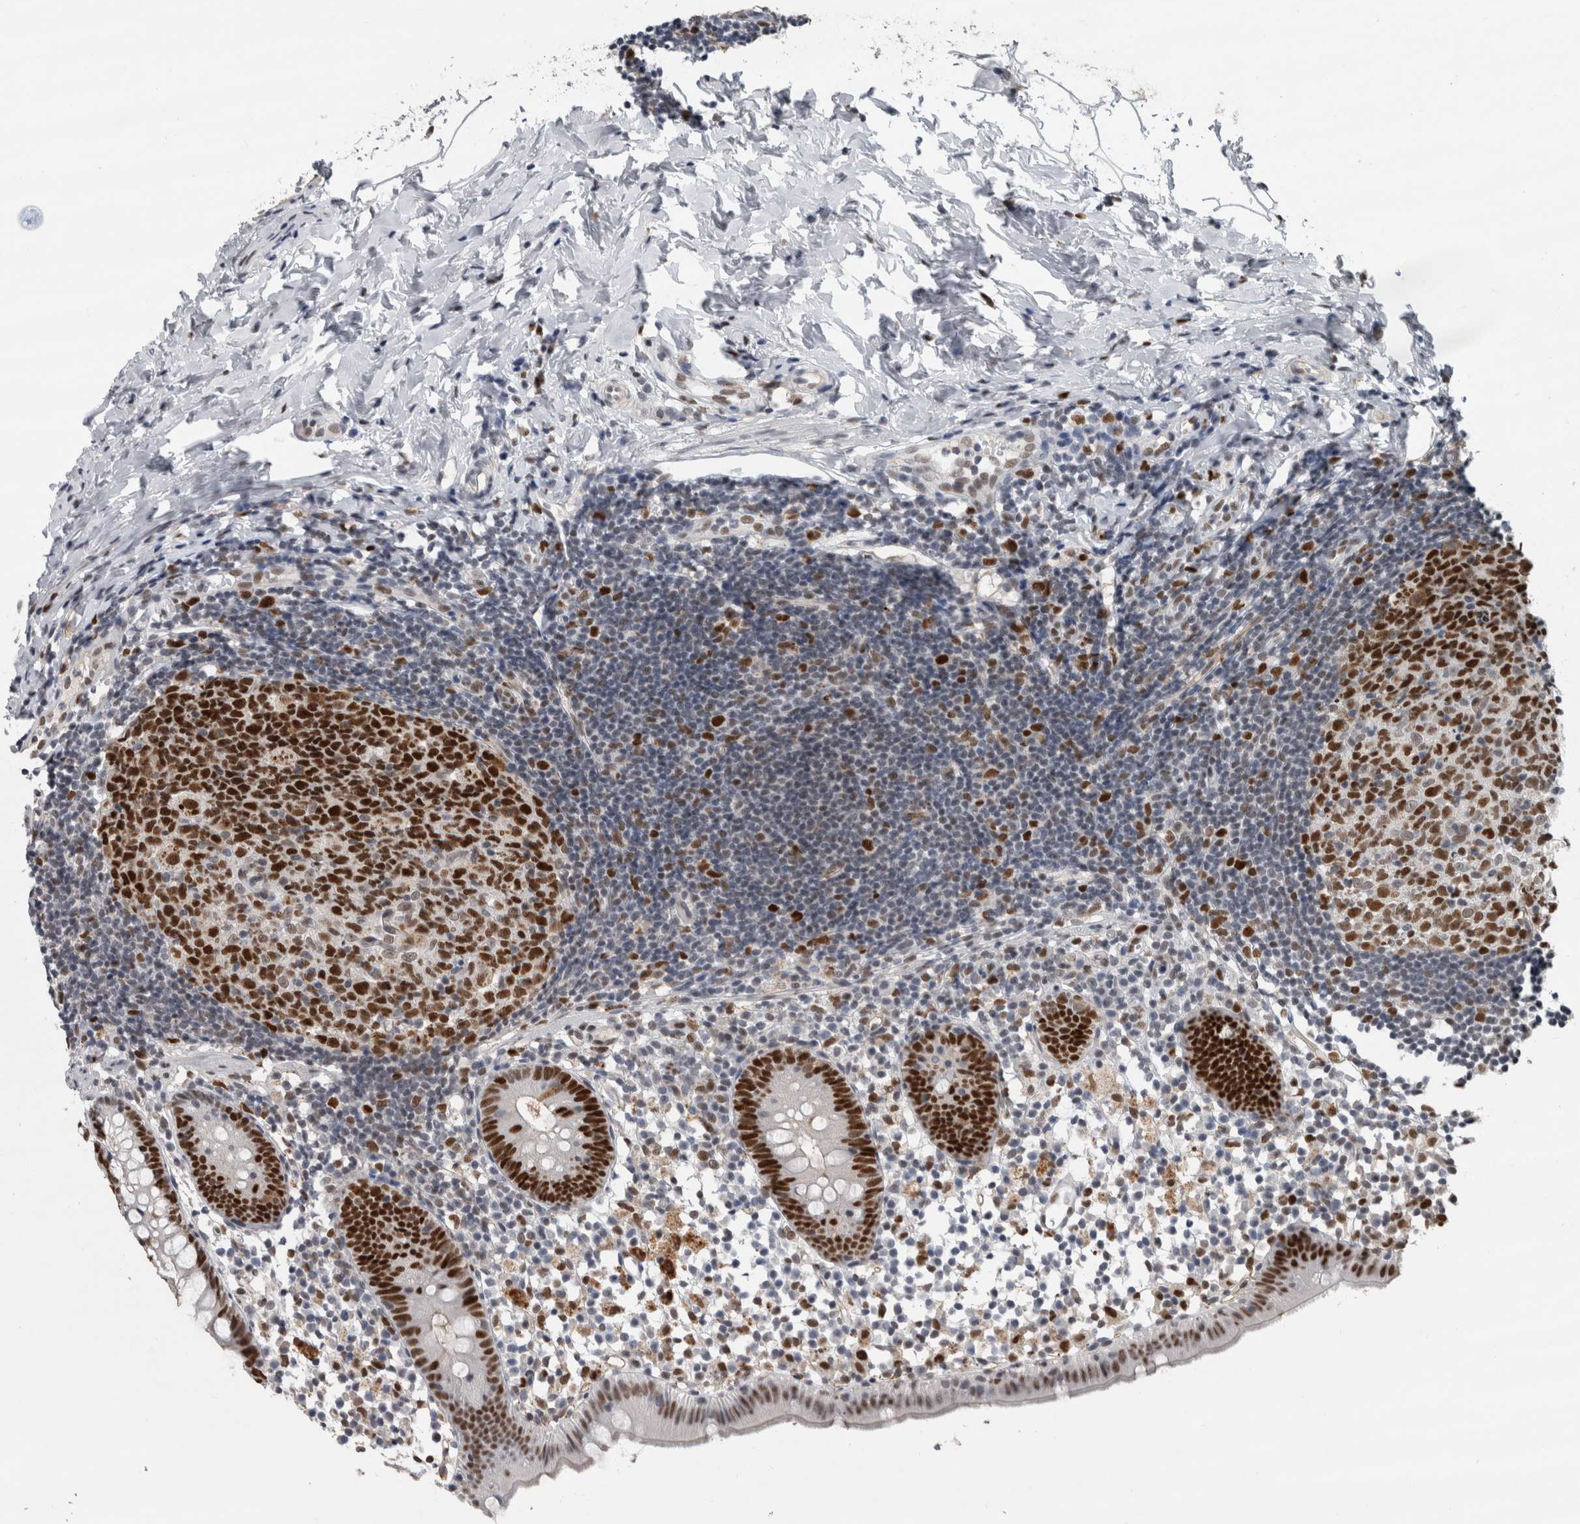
{"staining": {"intensity": "strong", "quantity": ">75%", "location": "nuclear"}, "tissue": "appendix", "cell_type": "Glandular cells", "image_type": "normal", "snomed": [{"axis": "morphology", "description": "Normal tissue, NOS"}, {"axis": "topography", "description": "Appendix"}], "caption": "Glandular cells demonstrate strong nuclear staining in about >75% of cells in unremarkable appendix. Immunohistochemistry stains the protein of interest in brown and the nuclei are stained blue.", "gene": "POLD2", "patient": {"sex": "female", "age": 20}}